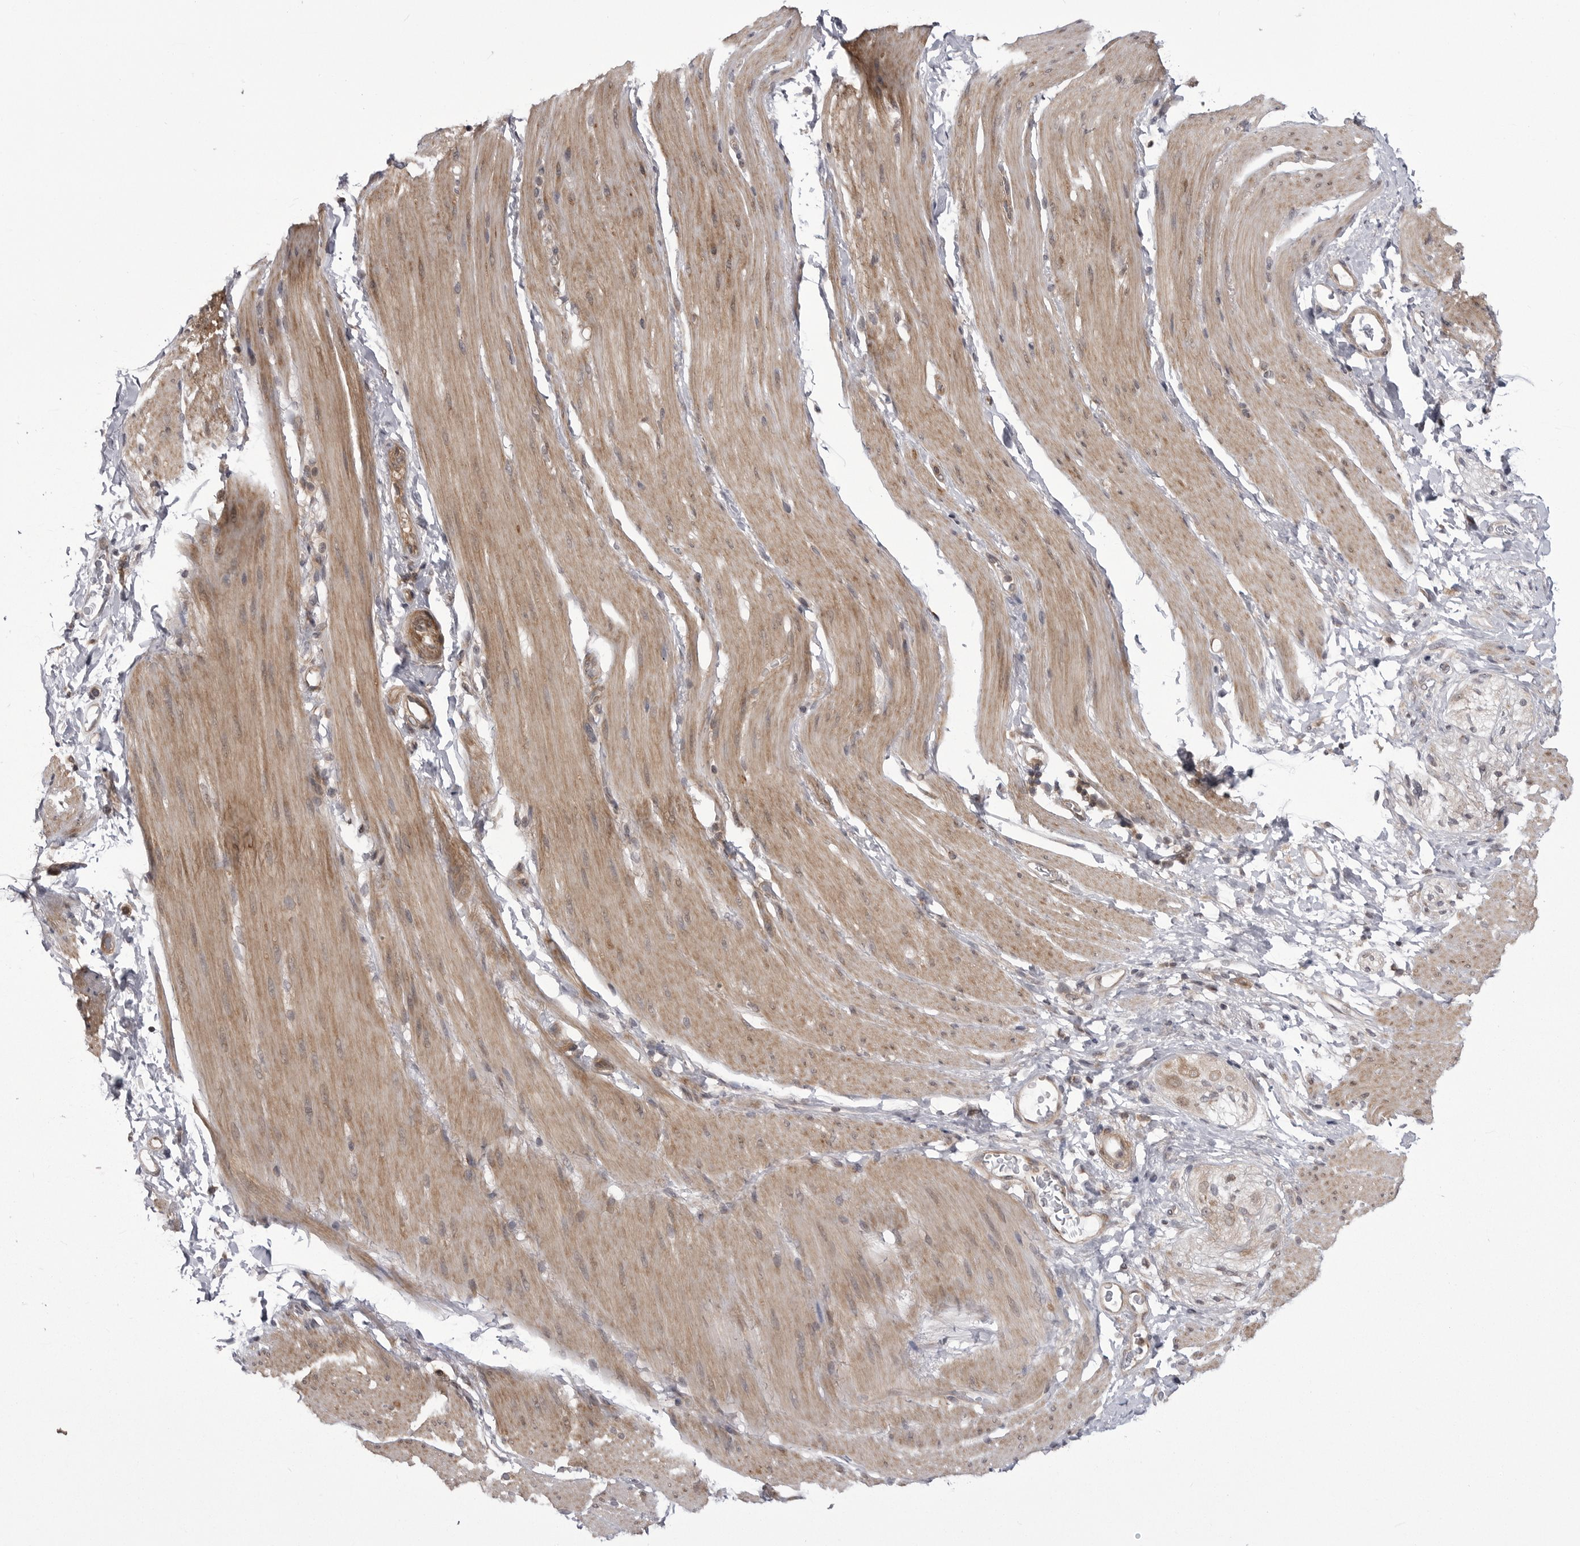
{"staining": {"intensity": "weak", "quantity": "25%-75%", "location": "cytoplasmic/membranous"}, "tissue": "smooth muscle", "cell_type": "Smooth muscle cells", "image_type": "normal", "snomed": [{"axis": "morphology", "description": "Normal tissue, NOS"}, {"axis": "topography", "description": "Smooth muscle"}, {"axis": "topography", "description": "Small intestine"}], "caption": "High-magnification brightfield microscopy of unremarkable smooth muscle stained with DAB (brown) and counterstained with hematoxylin (blue). smooth muscle cells exhibit weak cytoplasmic/membranous staining is appreciated in about25%-75% of cells.", "gene": "CCDC18", "patient": {"sex": "female", "age": 84}}